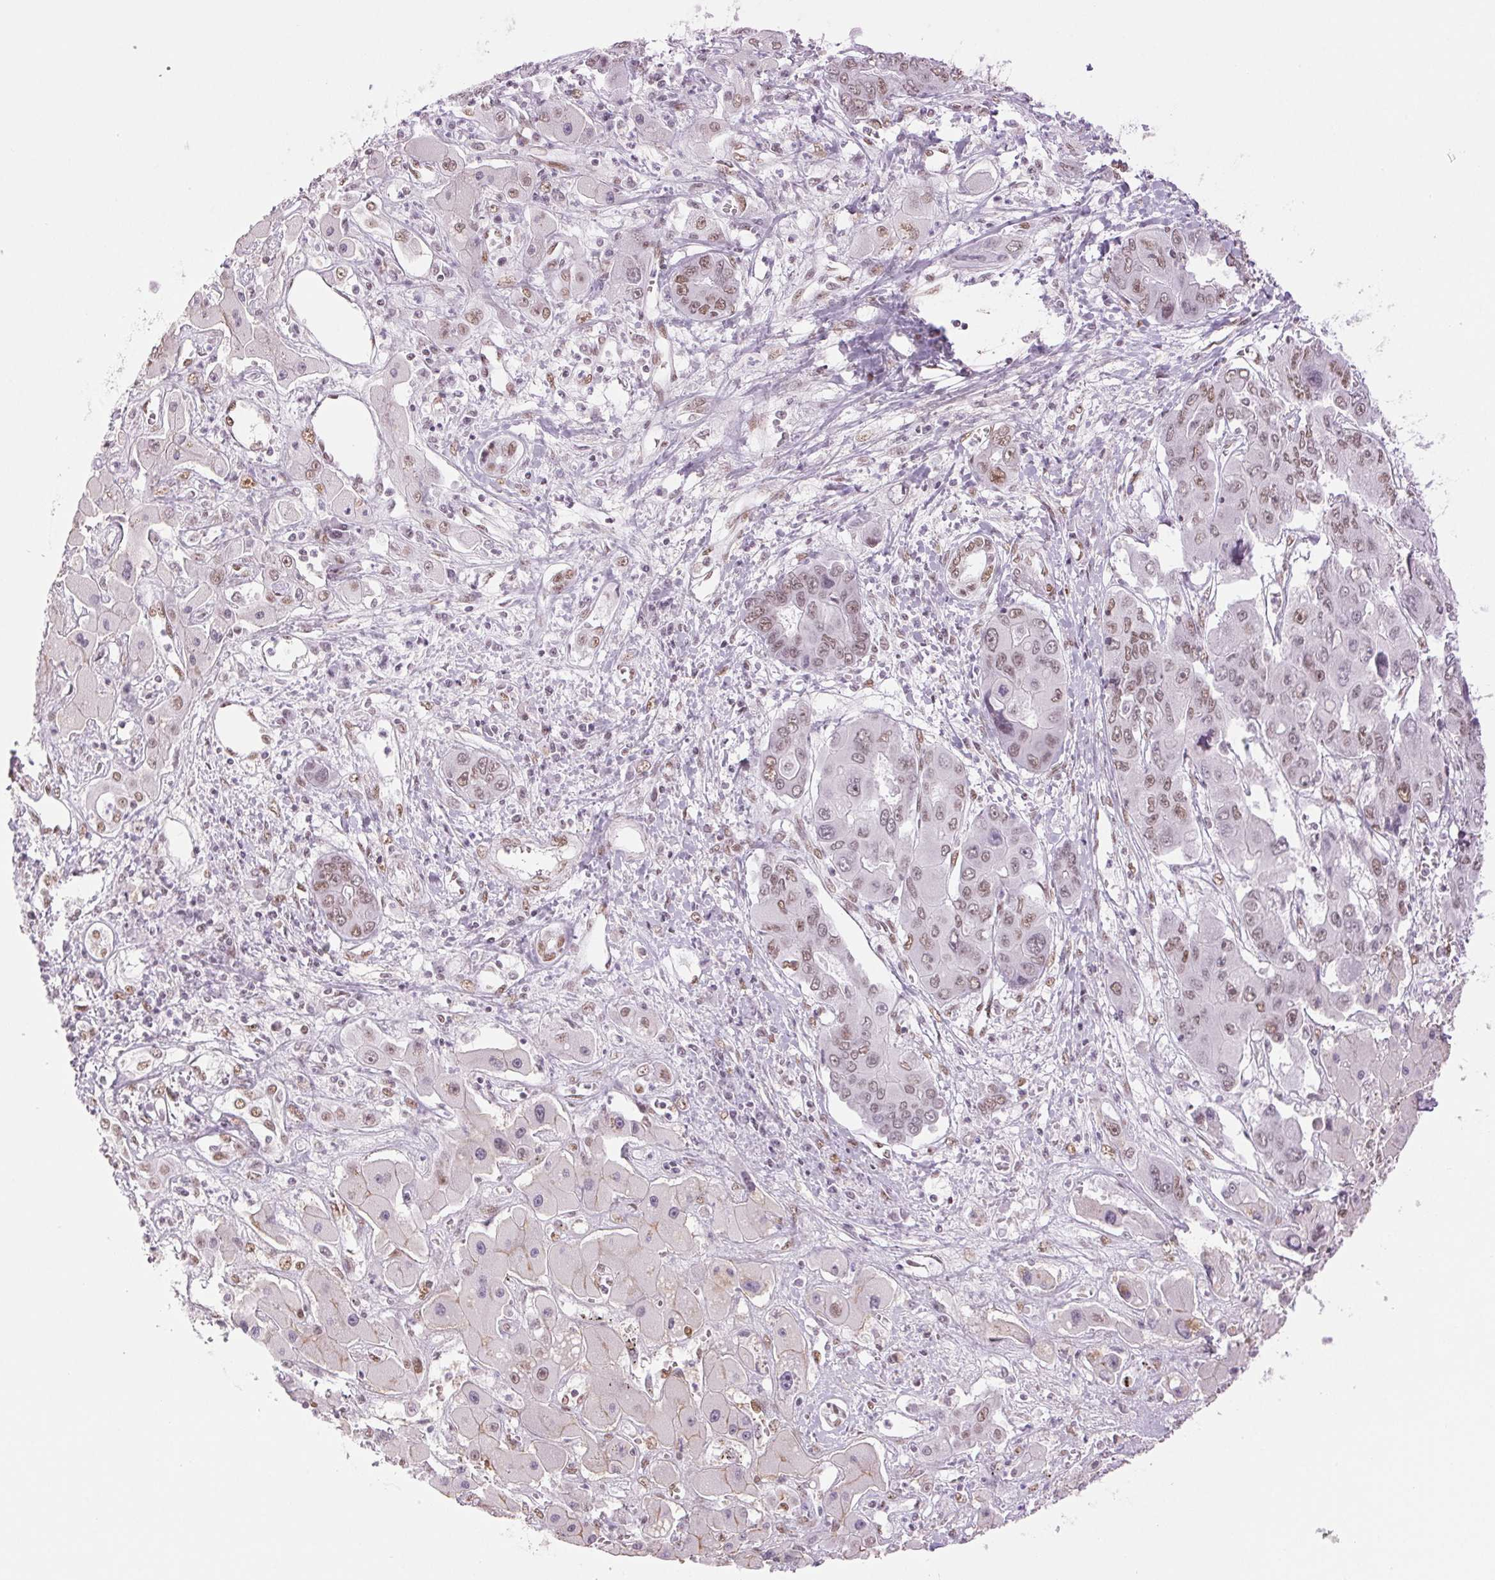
{"staining": {"intensity": "weak", "quantity": "25%-75%", "location": "nuclear"}, "tissue": "liver cancer", "cell_type": "Tumor cells", "image_type": "cancer", "snomed": [{"axis": "morphology", "description": "Cholangiocarcinoma"}, {"axis": "topography", "description": "Liver"}], "caption": "There is low levels of weak nuclear positivity in tumor cells of cholangiocarcinoma (liver), as demonstrated by immunohistochemical staining (brown color).", "gene": "ZFR2", "patient": {"sex": "male", "age": 67}}